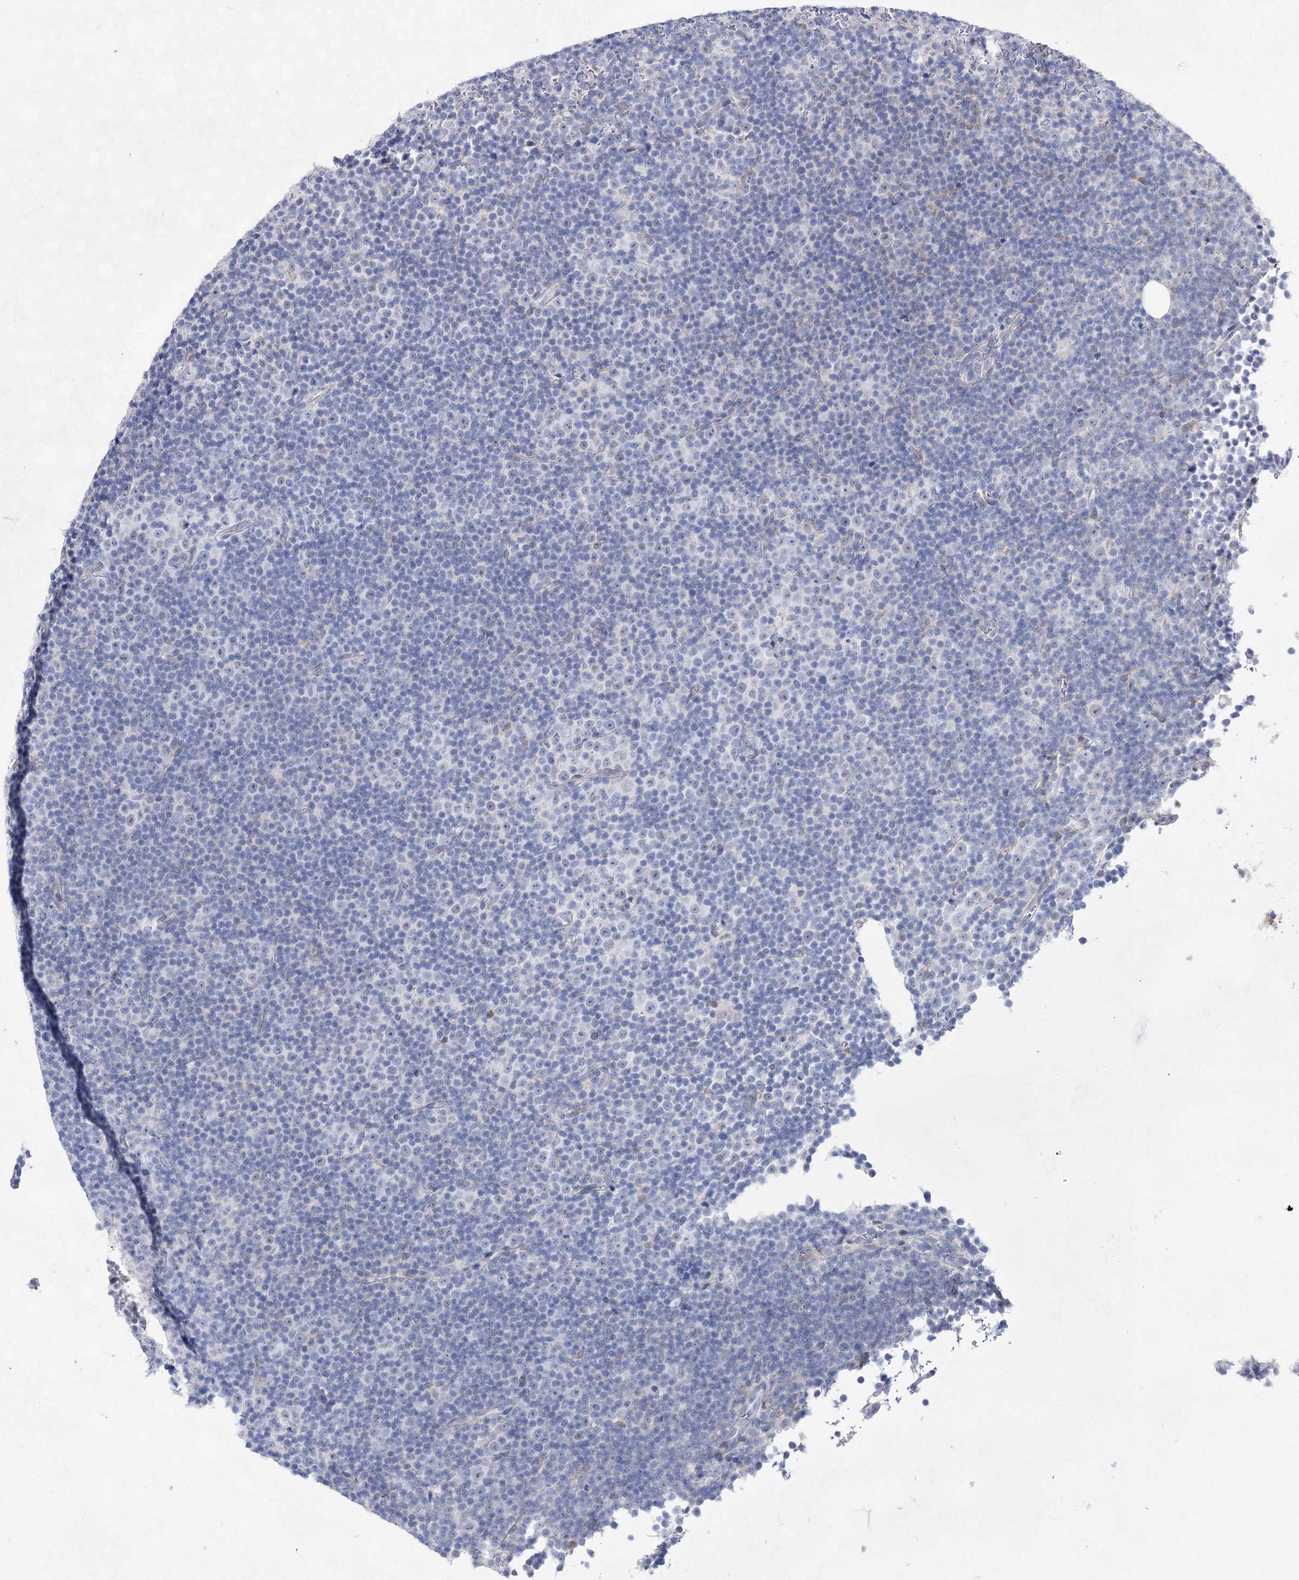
{"staining": {"intensity": "negative", "quantity": "none", "location": "none"}, "tissue": "lymphoma", "cell_type": "Tumor cells", "image_type": "cancer", "snomed": [{"axis": "morphology", "description": "Malignant lymphoma, non-Hodgkin's type, Low grade"}, {"axis": "topography", "description": "Lymph node"}], "caption": "Tumor cells are negative for brown protein staining in lymphoma.", "gene": "UGDH", "patient": {"sex": "female", "age": 67}}